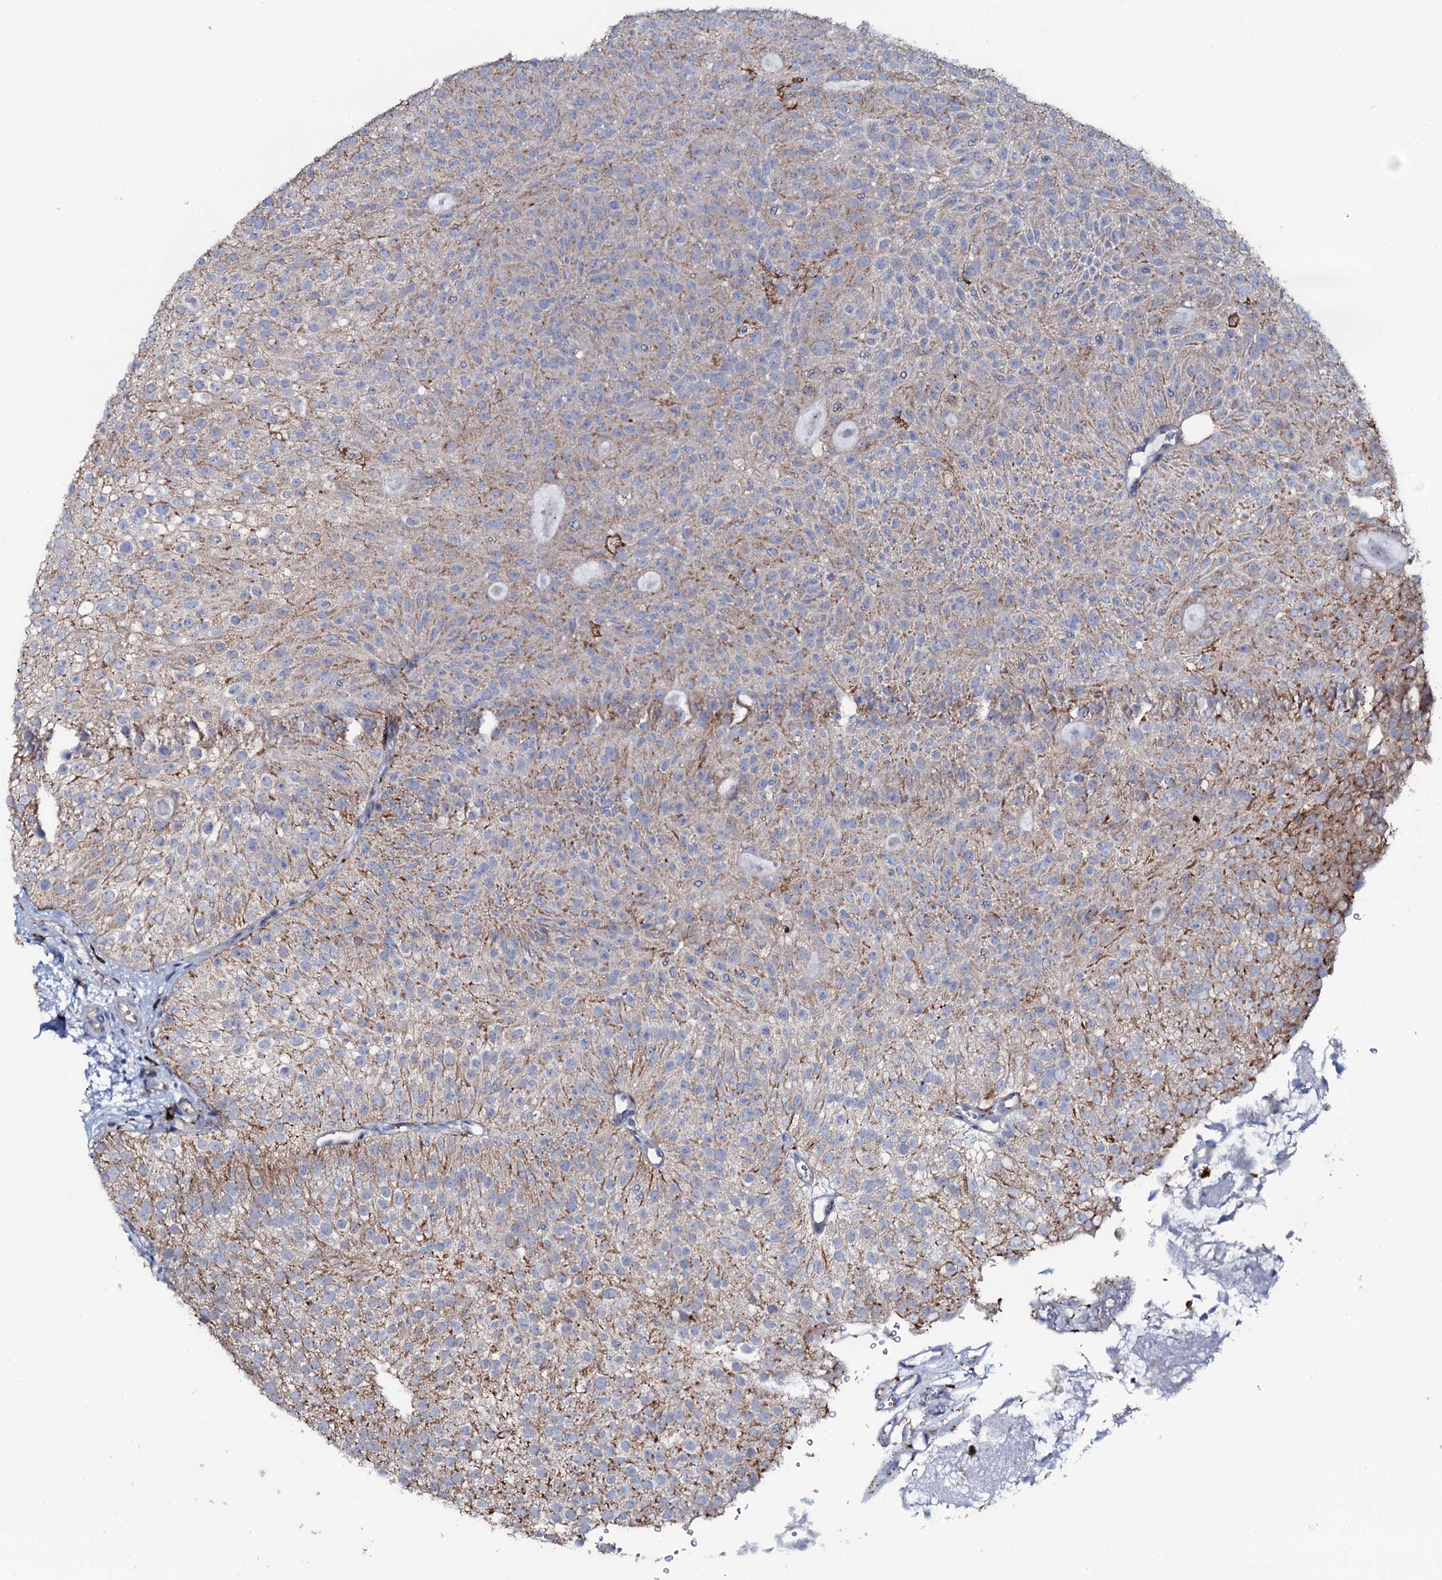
{"staining": {"intensity": "weak", "quantity": "25%-75%", "location": "cytoplasmic/membranous"}, "tissue": "urothelial cancer", "cell_type": "Tumor cells", "image_type": "cancer", "snomed": [{"axis": "morphology", "description": "Urothelial carcinoma, Low grade"}, {"axis": "topography", "description": "Urinary bladder"}], "caption": "An IHC histopathology image of tumor tissue is shown. Protein staining in brown labels weak cytoplasmic/membranous positivity in urothelial carcinoma (low-grade) within tumor cells.", "gene": "OSBPL2", "patient": {"sex": "male", "age": 78}}